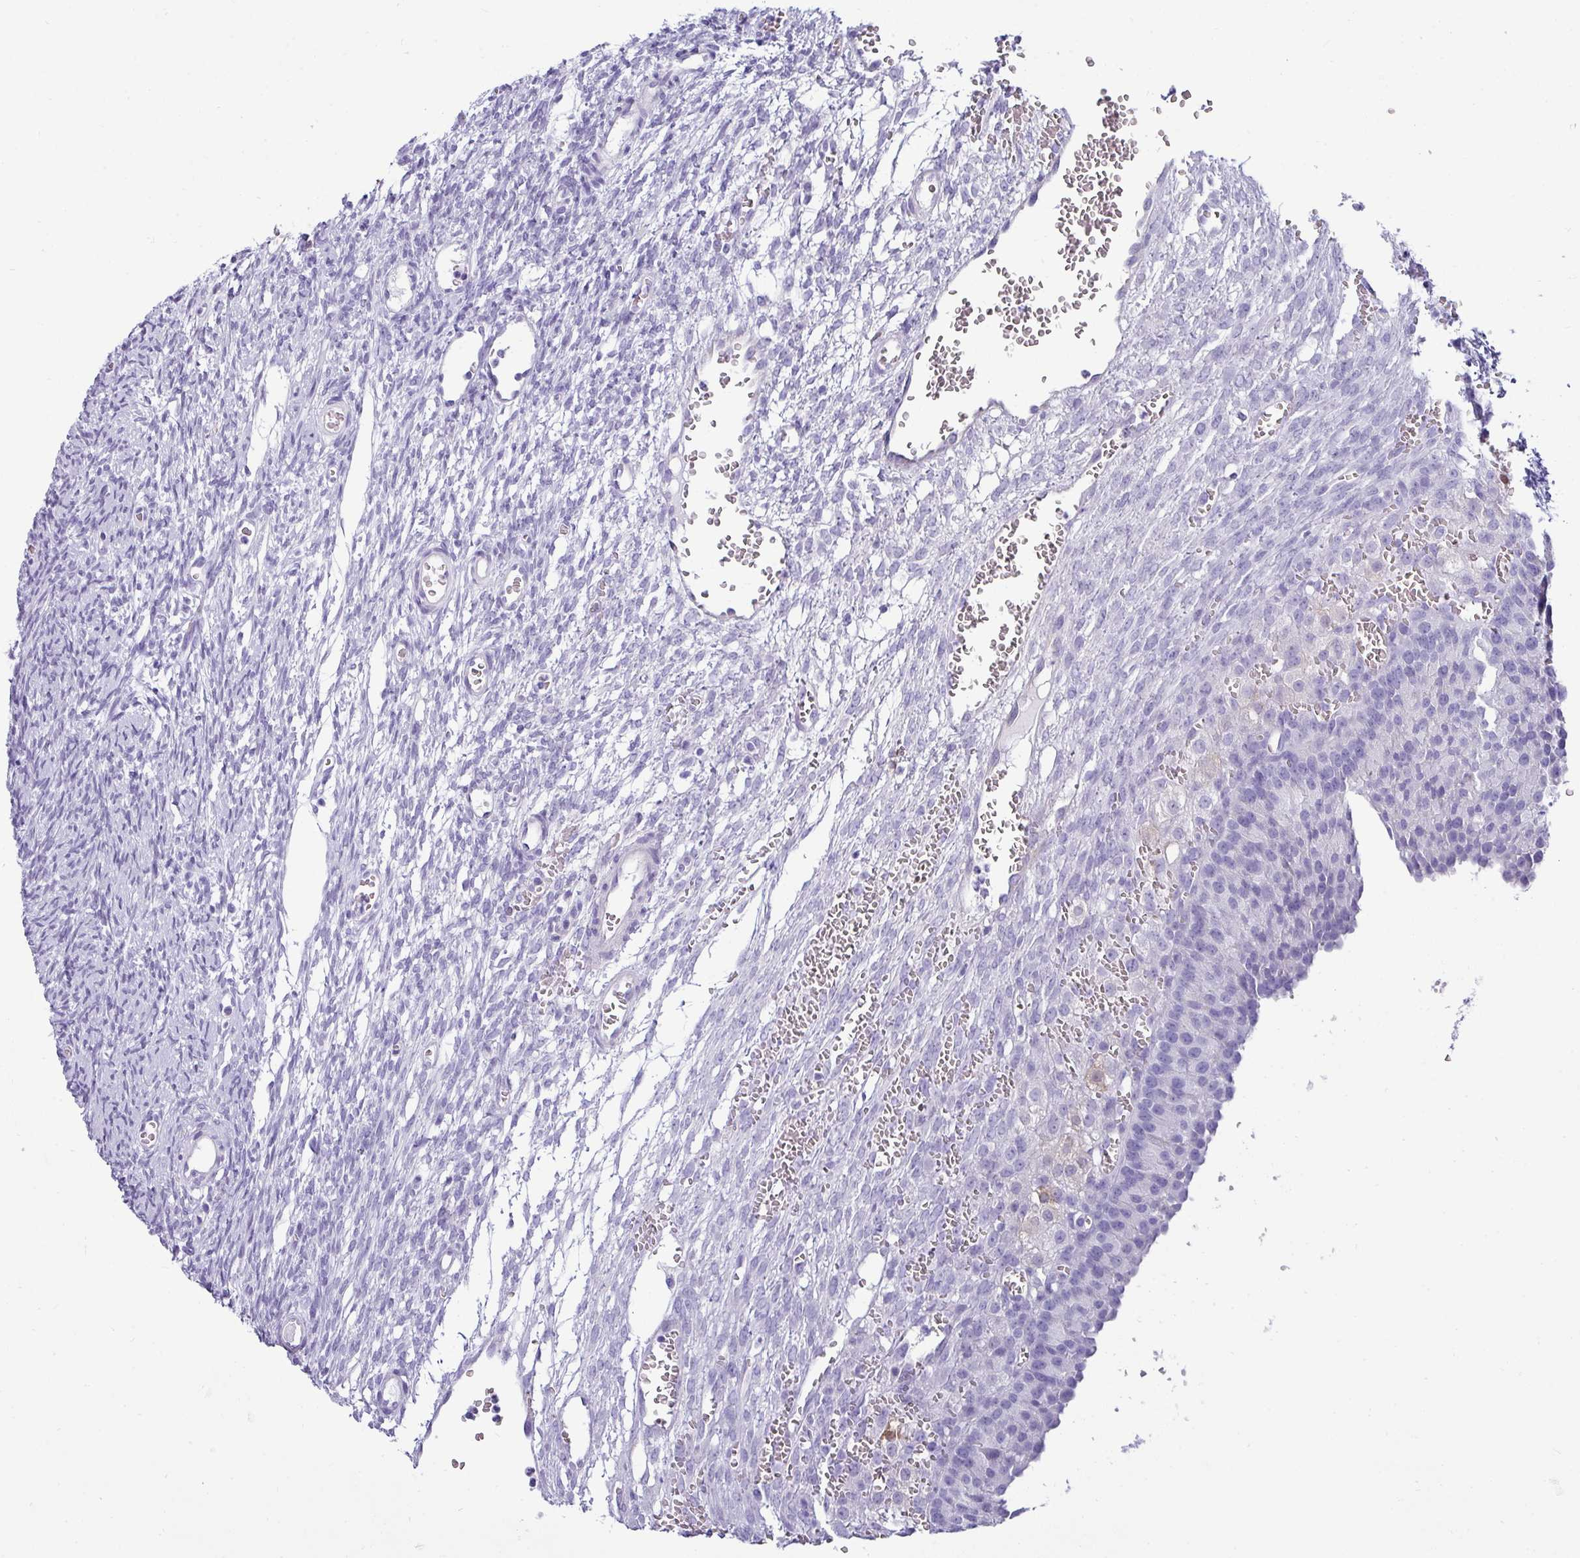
{"staining": {"intensity": "negative", "quantity": "none", "location": "none"}, "tissue": "ovary", "cell_type": "Follicle cells", "image_type": "normal", "snomed": [{"axis": "morphology", "description": "Normal tissue, NOS"}, {"axis": "topography", "description": "Ovary"}], "caption": "Histopathology image shows no protein positivity in follicle cells of benign ovary. (IHC, brightfield microscopy, high magnification).", "gene": "VCX2", "patient": {"sex": "female", "age": 39}}